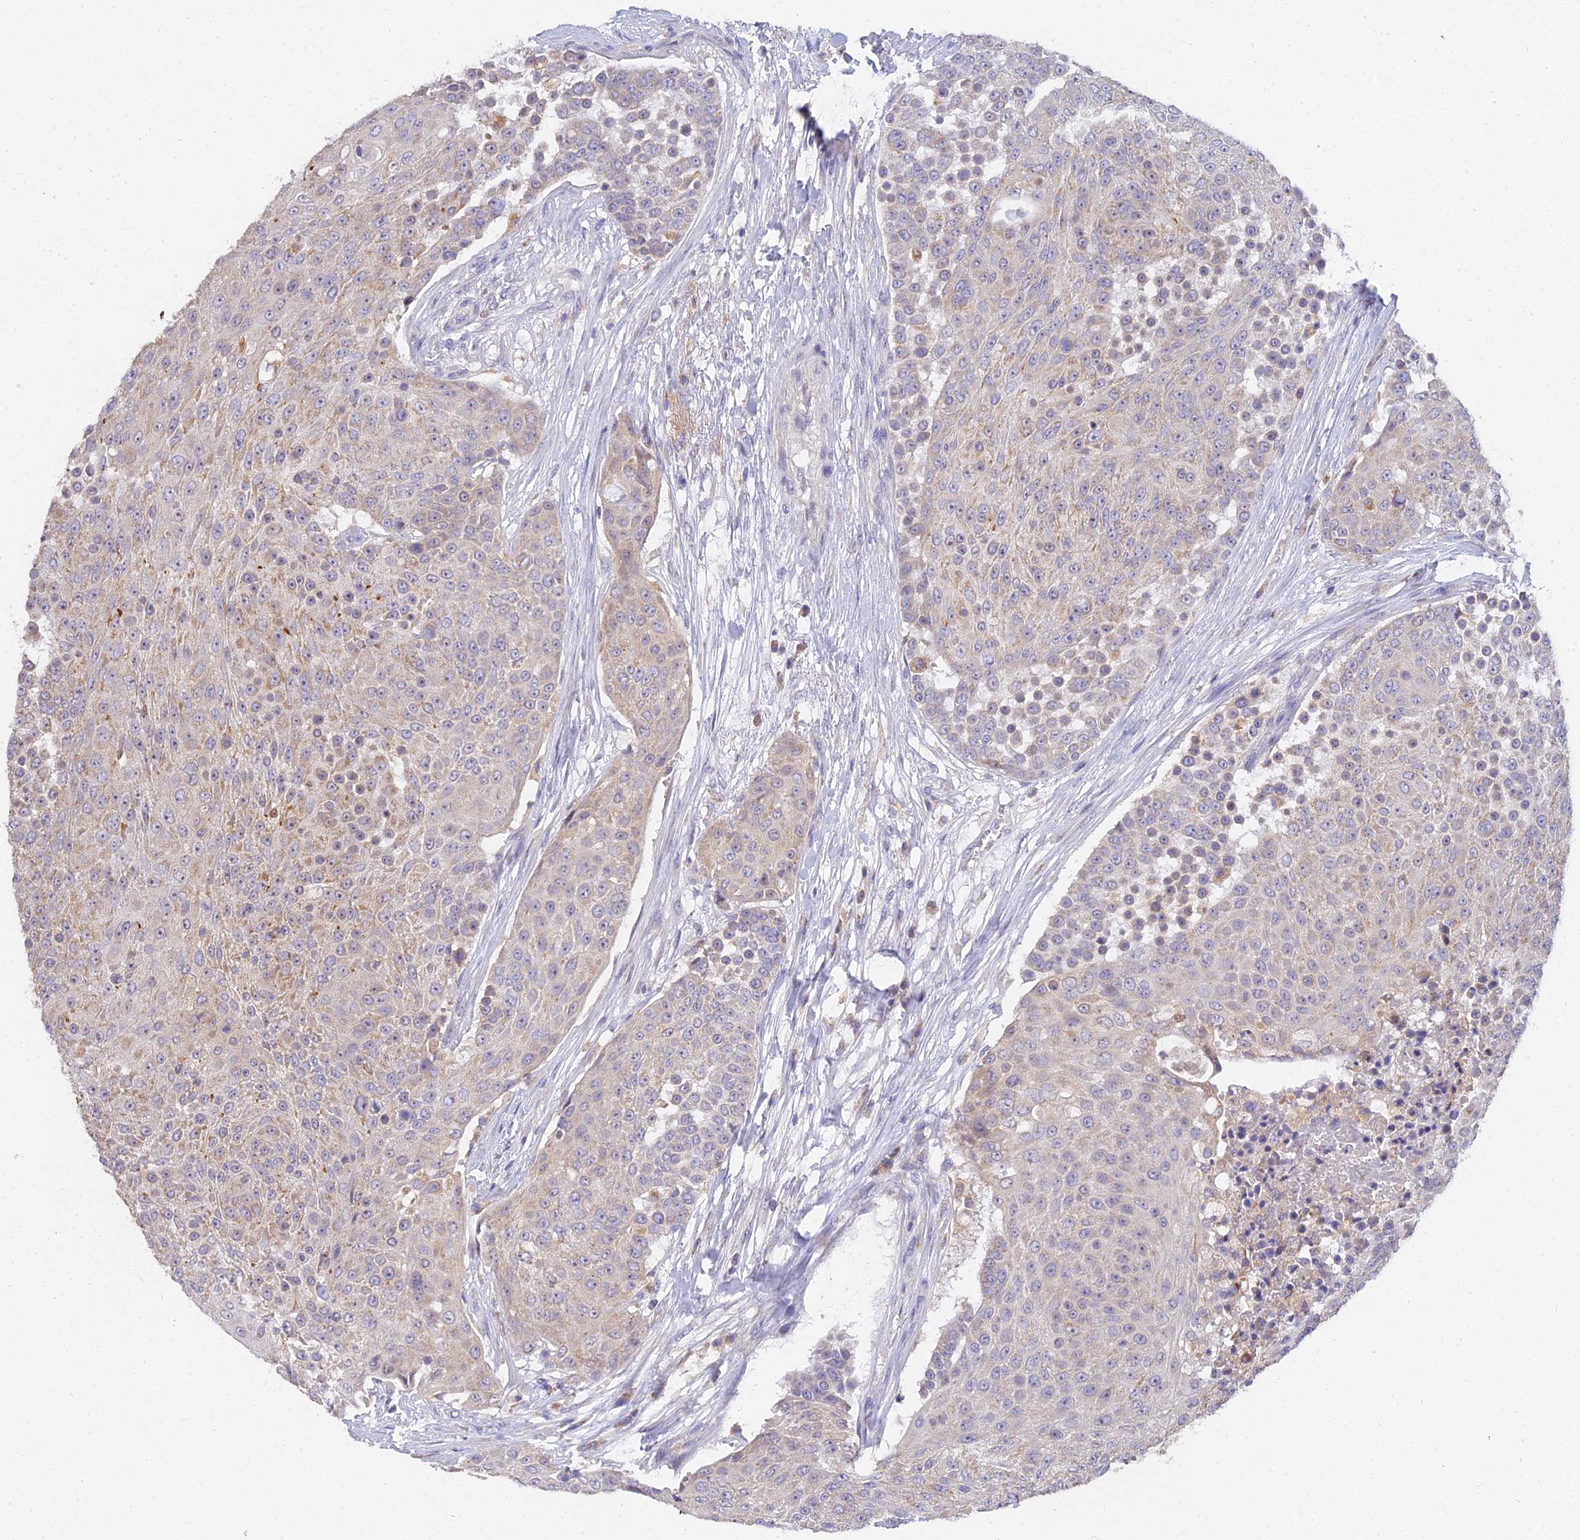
{"staining": {"intensity": "weak", "quantity": "25%-75%", "location": "cytoplasmic/membranous"}, "tissue": "urothelial cancer", "cell_type": "Tumor cells", "image_type": "cancer", "snomed": [{"axis": "morphology", "description": "Urothelial carcinoma, High grade"}, {"axis": "topography", "description": "Urinary bladder"}], "caption": "High-grade urothelial carcinoma stained with immunohistochemistry (IHC) reveals weak cytoplasmic/membranous staining in about 25%-75% of tumor cells.", "gene": "ARL8B", "patient": {"sex": "female", "age": 63}}